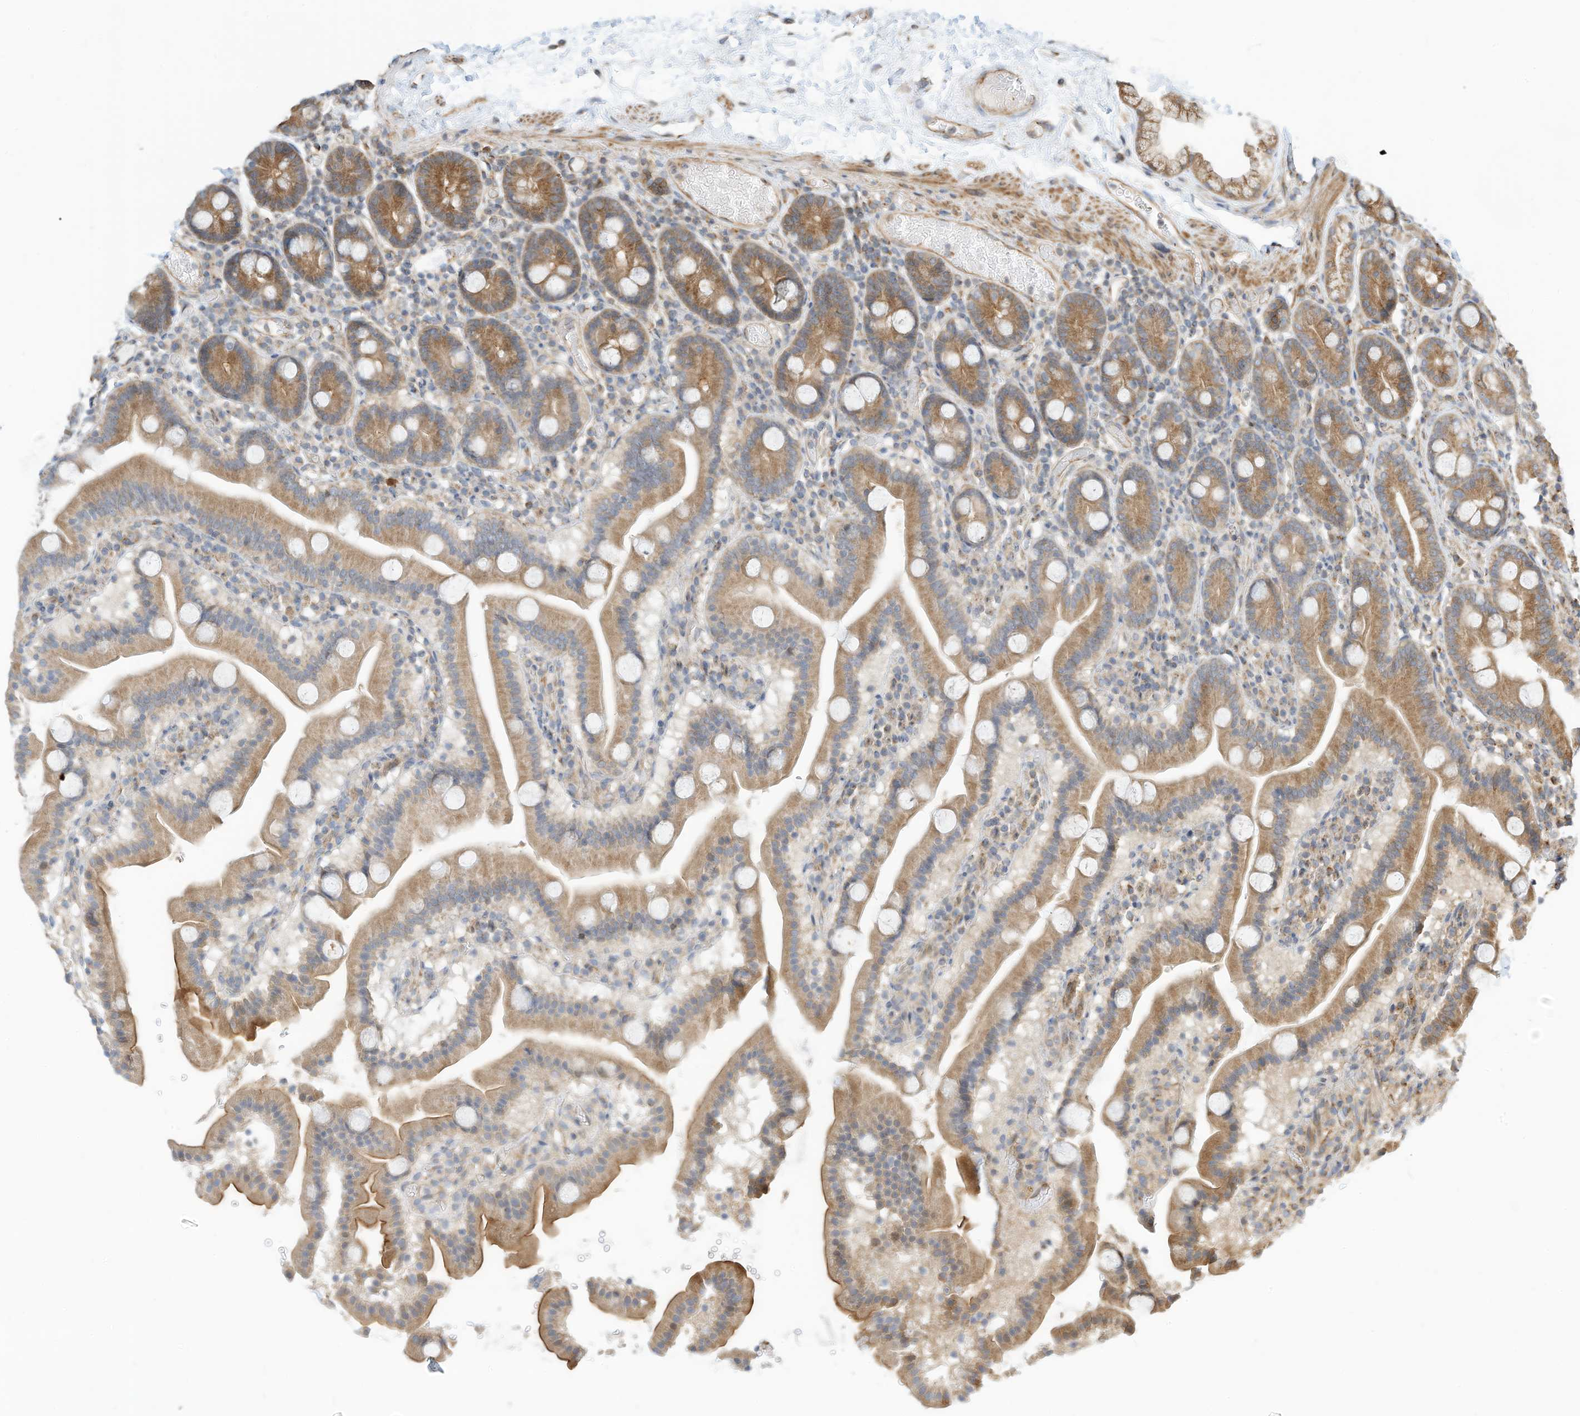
{"staining": {"intensity": "moderate", "quantity": "25%-75%", "location": "cytoplasmic/membranous"}, "tissue": "duodenum", "cell_type": "Glandular cells", "image_type": "normal", "snomed": [{"axis": "morphology", "description": "Normal tissue, NOS"}, {"axis": "topography", "description": "Duodenum"}], "caption": "Moderate cytoplasmic/membranous protein positivity is seen in approximately 25%-75% of glandular cells in duodenum. (DAB IHC, brown staining for protein, blue staining for nuclei).", "gene": "OFD1", "patient": {"sex": "male", "age": 55}}